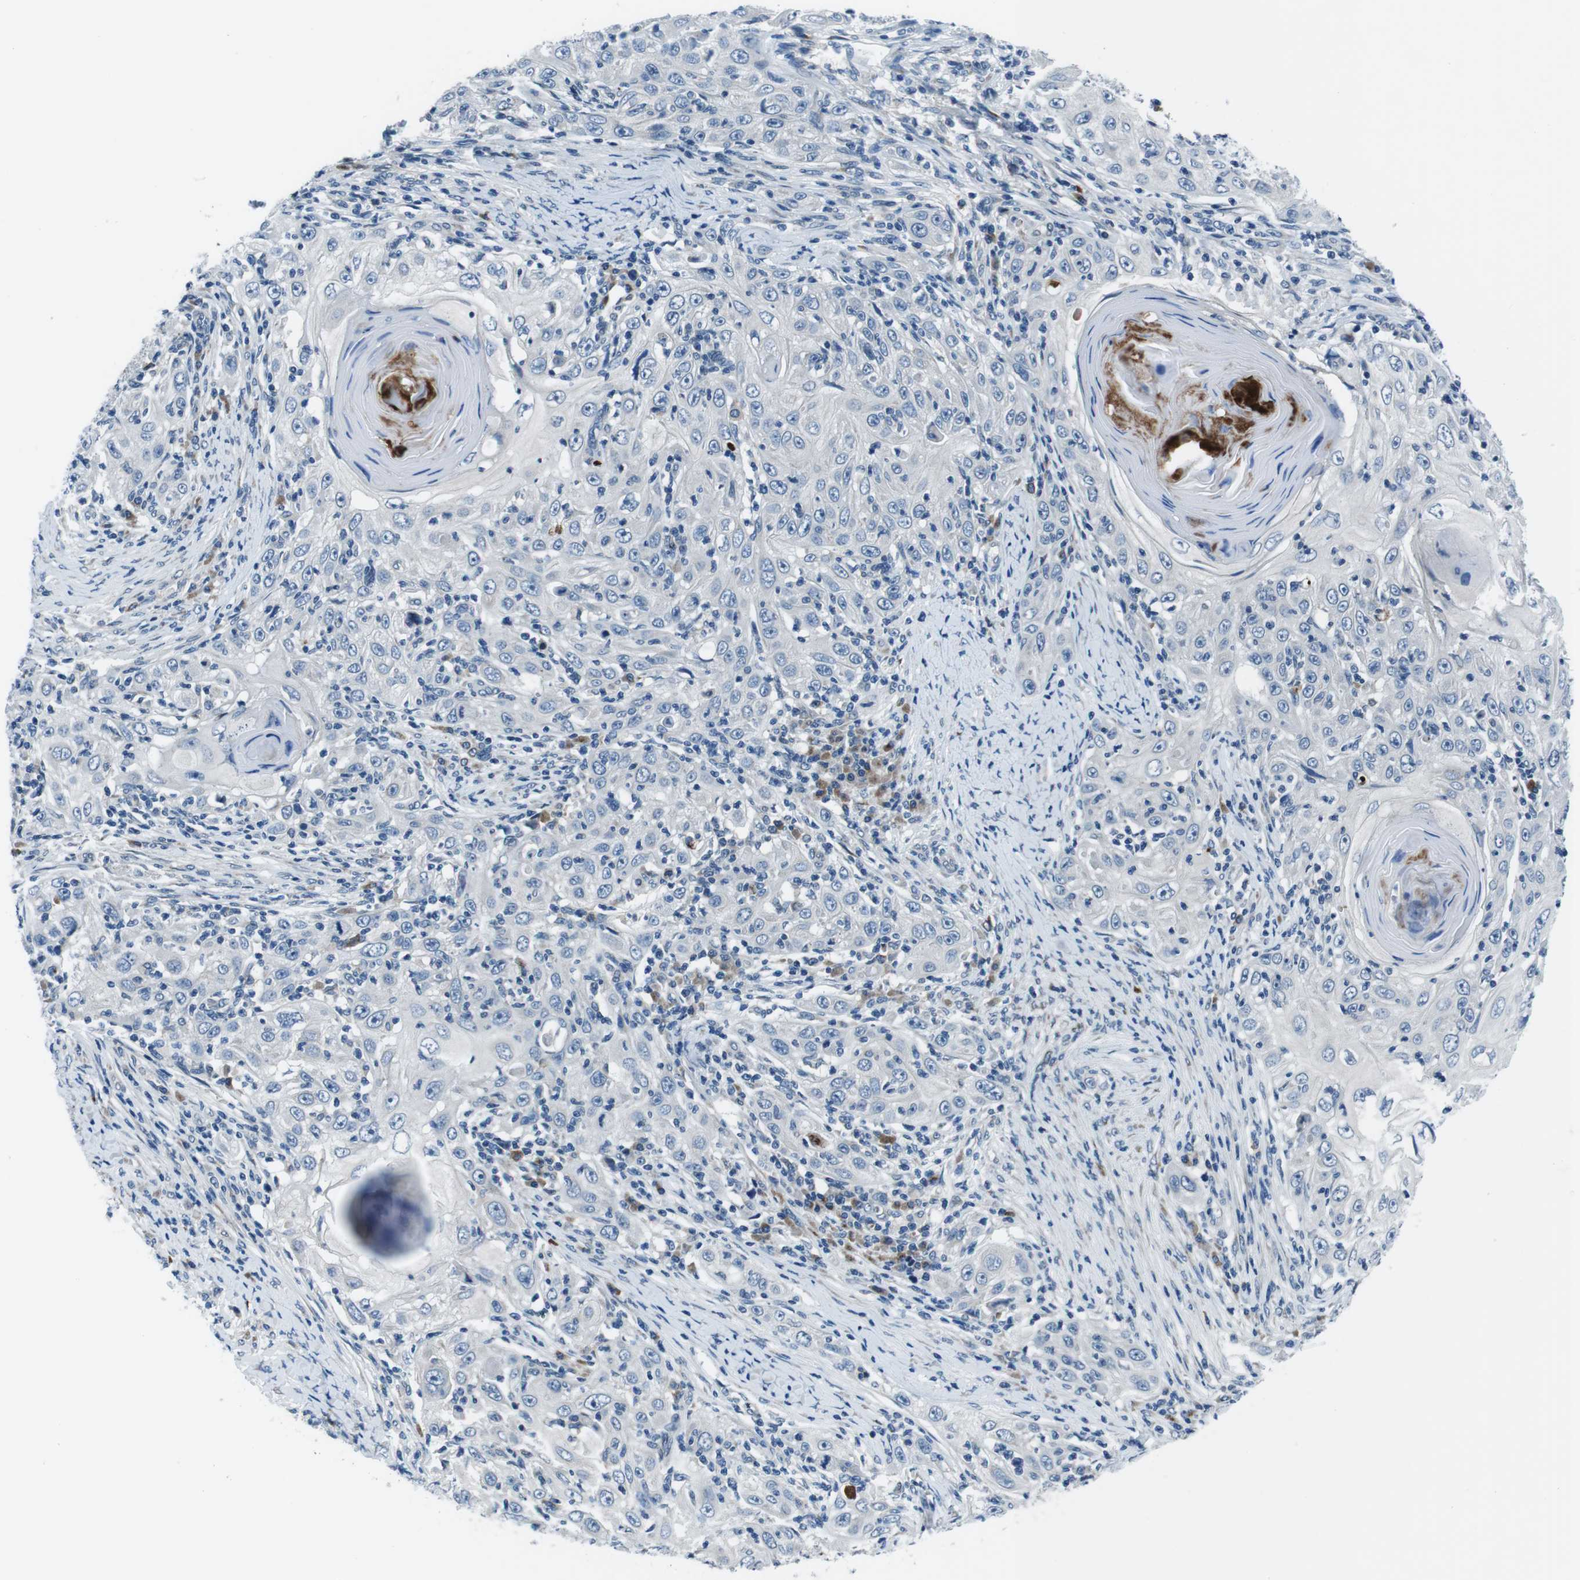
{"staining": {"intensity": "negative", "quantity": "none", "location": "none"}, "tissue": "skin cancer", "cell_type": "Tumor cells", "image_type": "cancer", "snomed": [{"axis": "morphology", "description": "Squamous cell carcinoma, NOS"}, {"axis": "topography", "description": "Skin"}], "caption": "This is an immunohistochemistry image of human squamous cell carcinoma (skin). There is no positivity in tumor cells.", "gene": "NUCB2", "patient": {"sex": "female", "age": 88}}